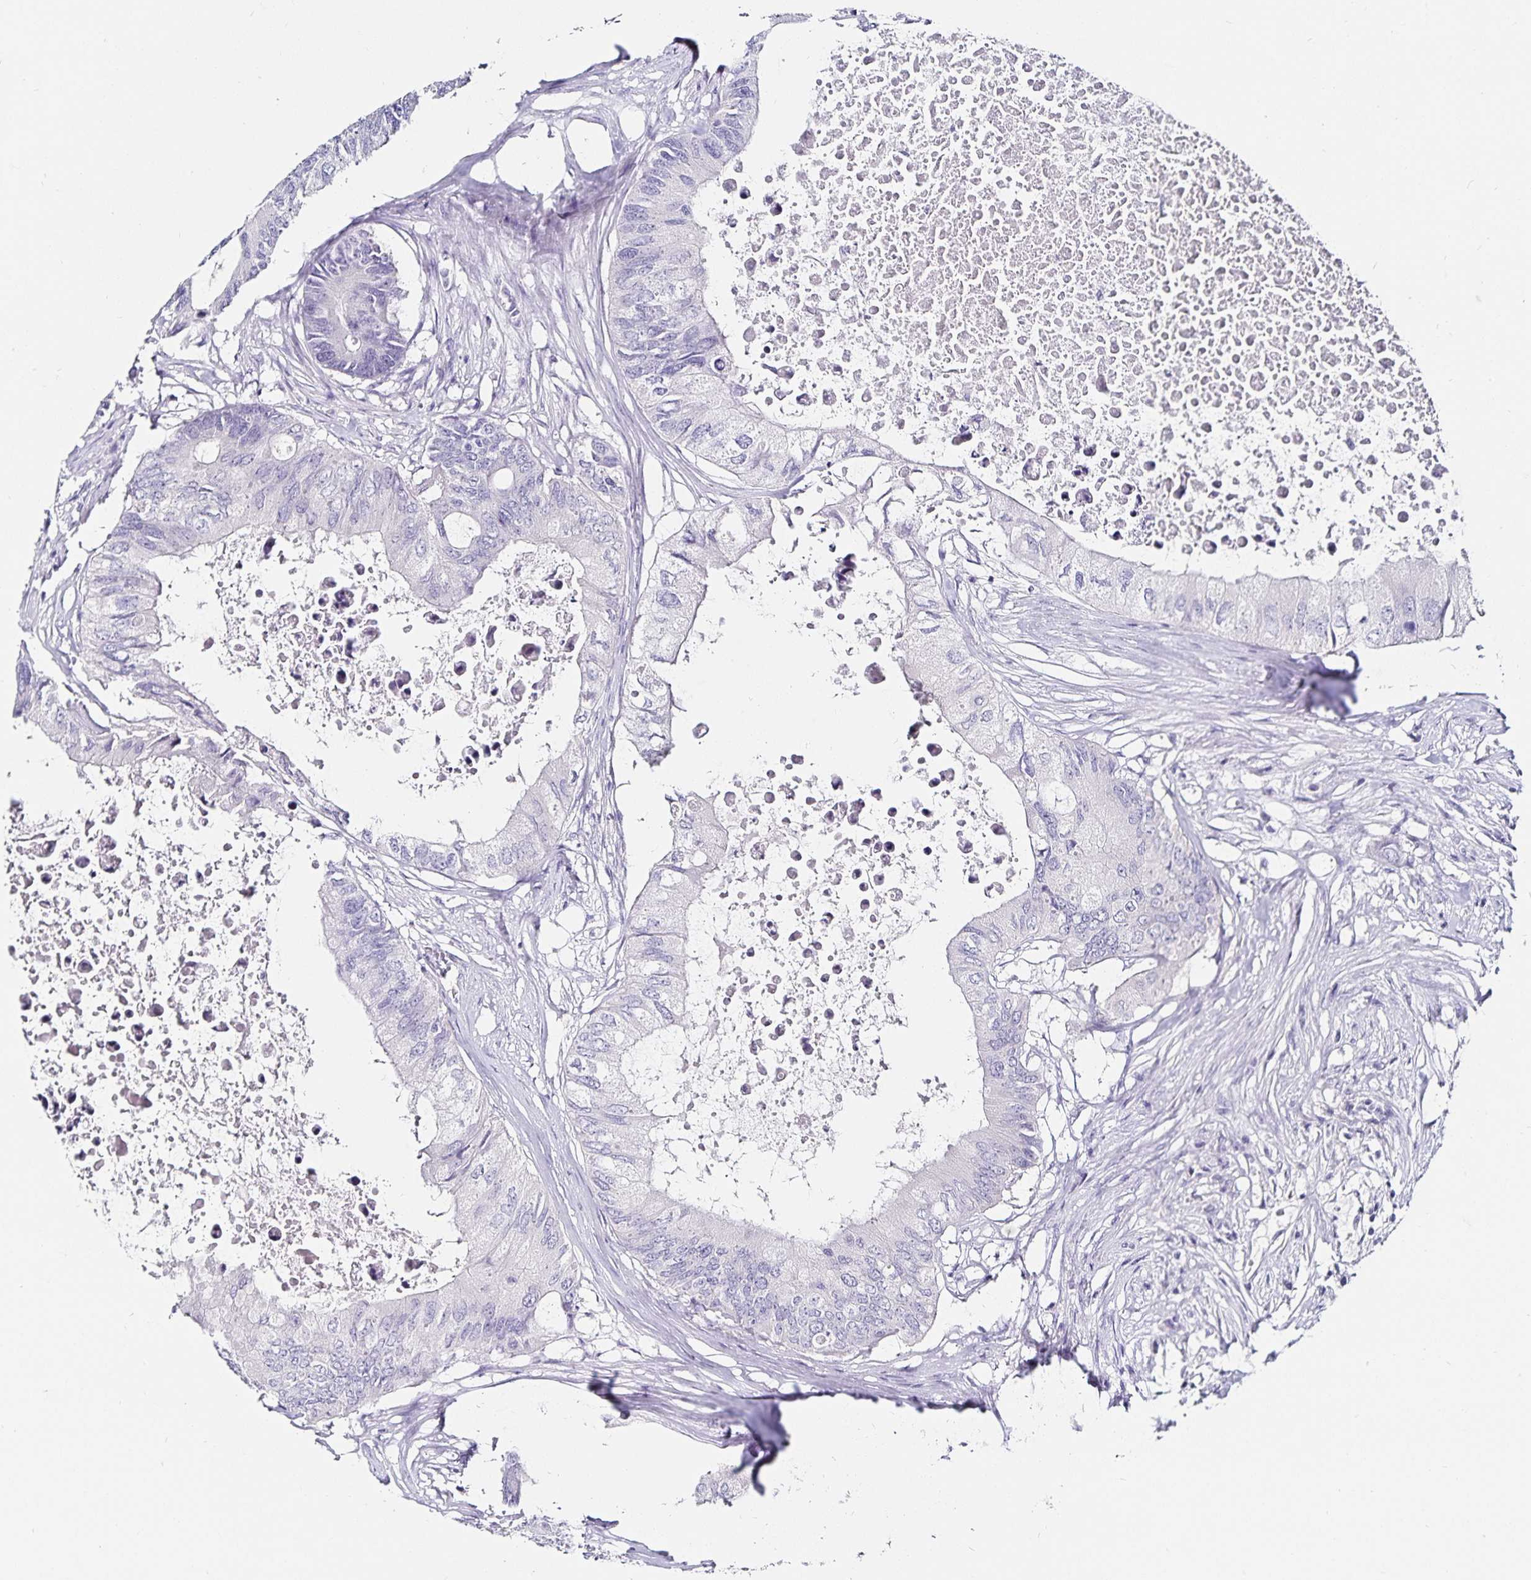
{"staining": {"intensity": "negative", "quantity": "none", "location": "none"}, "tissue": "colorectal cancer", "cell_type": "Tumor cells", "image_type": "cancer", "snomed": [{"axis": "morphology", "description": "Adenocarcinoma, NOS"}, {"axis": "topography", "description": "Colon"}], "caption": "Micrograph shows no protein staining in tumor cells of colorectal adenocarcinoma tissue. Brightfield microscopy of IHC stained with DAB (3,3'-diaminobenzidine) (brown) and hematoxylin (blue), captured at high magnification.", "gene": "TSPAN7", "patient": {"sex": "male", "age": 71}}